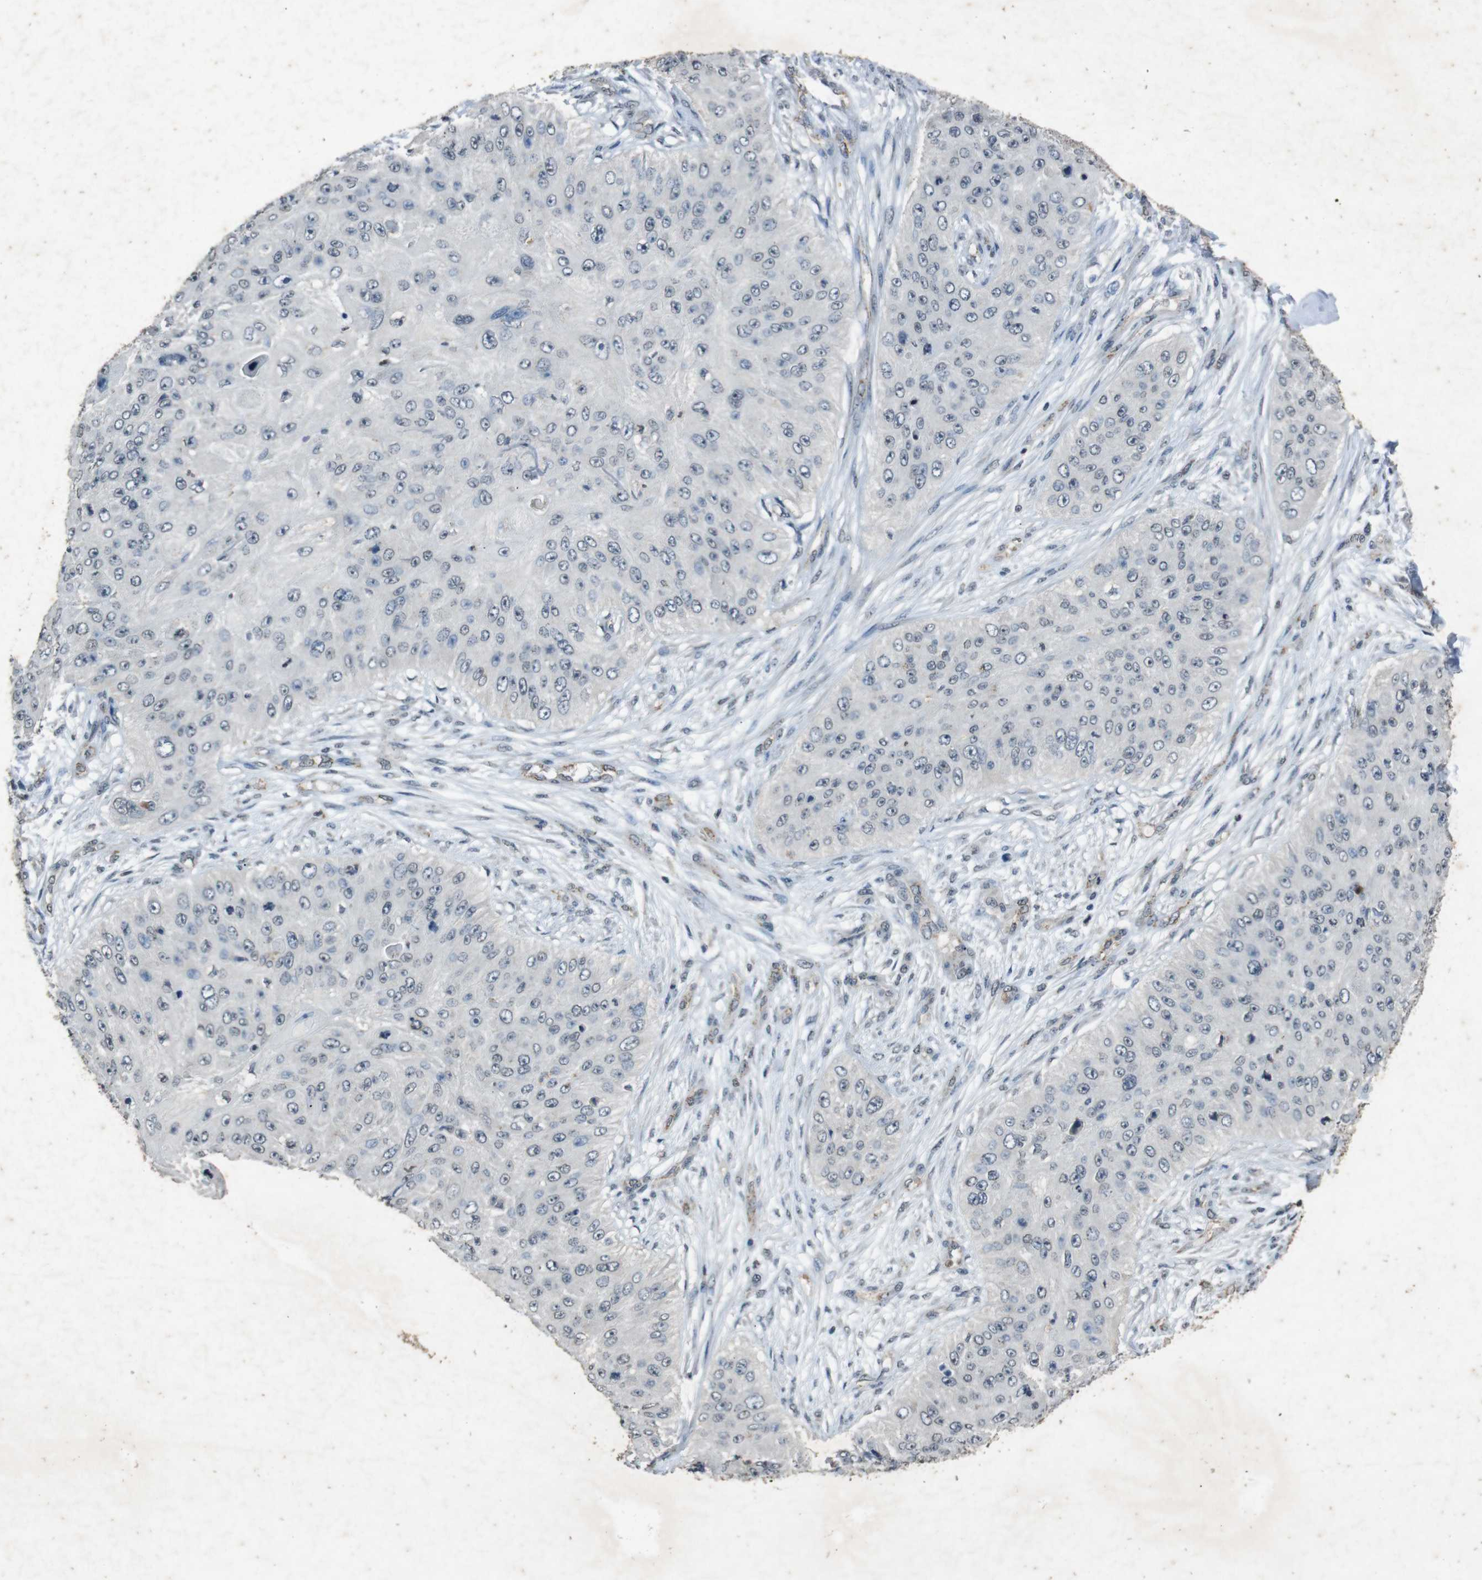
{"staining": {"intensity": "negative", "quantity": "none", "location": "none"}, "tissue": "skin cancer", "cell_type": "Tumor cells", "image_type": "cancer", "snomed": [{"axis": "morphology", "description": "Squamous cell carcinoma, NOS"}, {"axis": "topography", "description": "Skin"}], "caption": "A micrograph of squamous cell carcinoma (skin) stained for a protein demonstrates no brown staining in tumor cells.", "gene": "STBD1", "patient": {"sex": "female", "age": 80}}